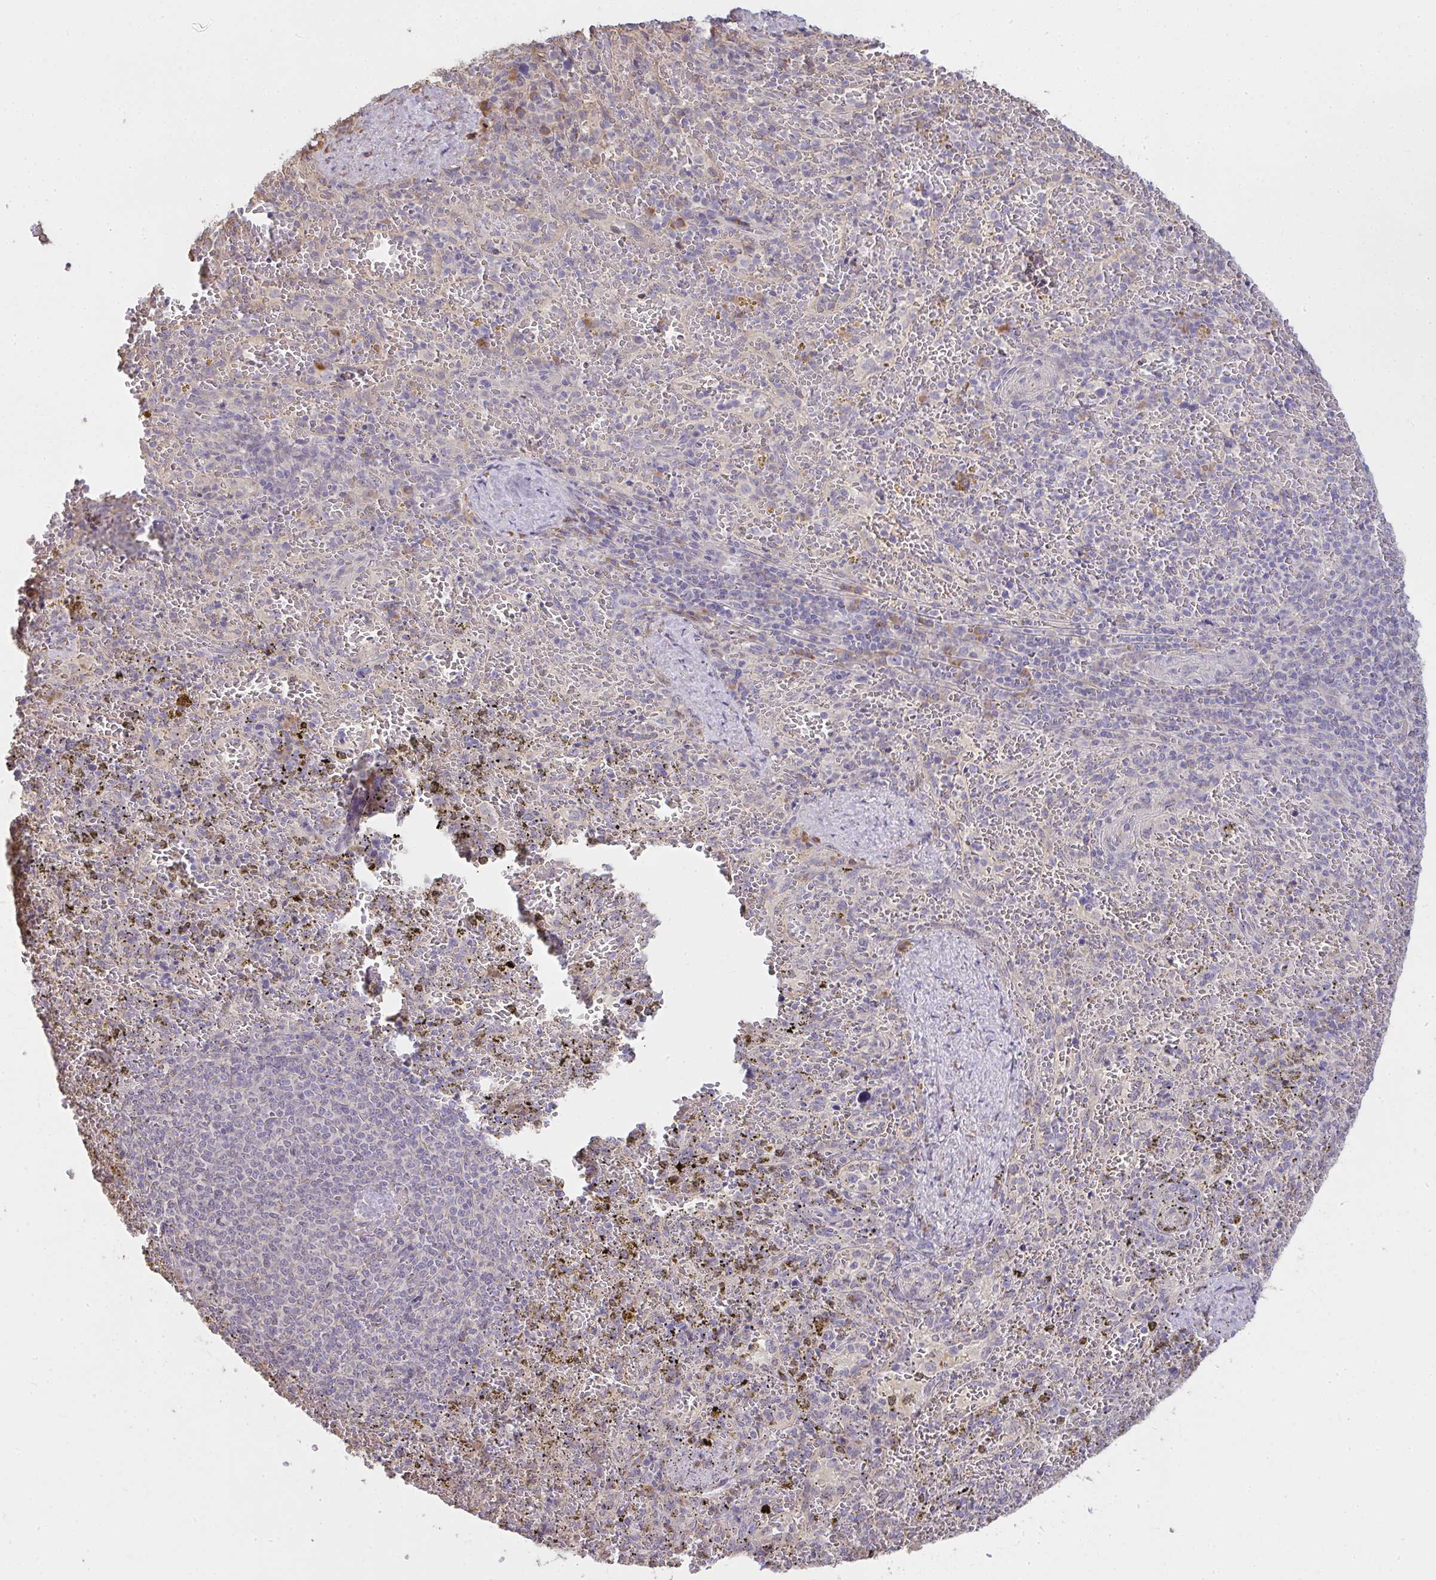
{"staining": {"intensity": "negative", "quantity": "none", "location": "none"}, "tissue": "spleen", "cell_type": "Cells in red pulp", "image_type": "normal", "snomed": [{"axis": "morphology", "description": "Normal tissue, NOS"}, {"axis": "topography", "description": "Spleen"}], "caption": "IHC micrograph of normal spleen stained for a protein (brown), which reveals no positivity in cells in red pulp.", "gene": "BRINP3", "patient": {"sex": "female", "age": 50}}